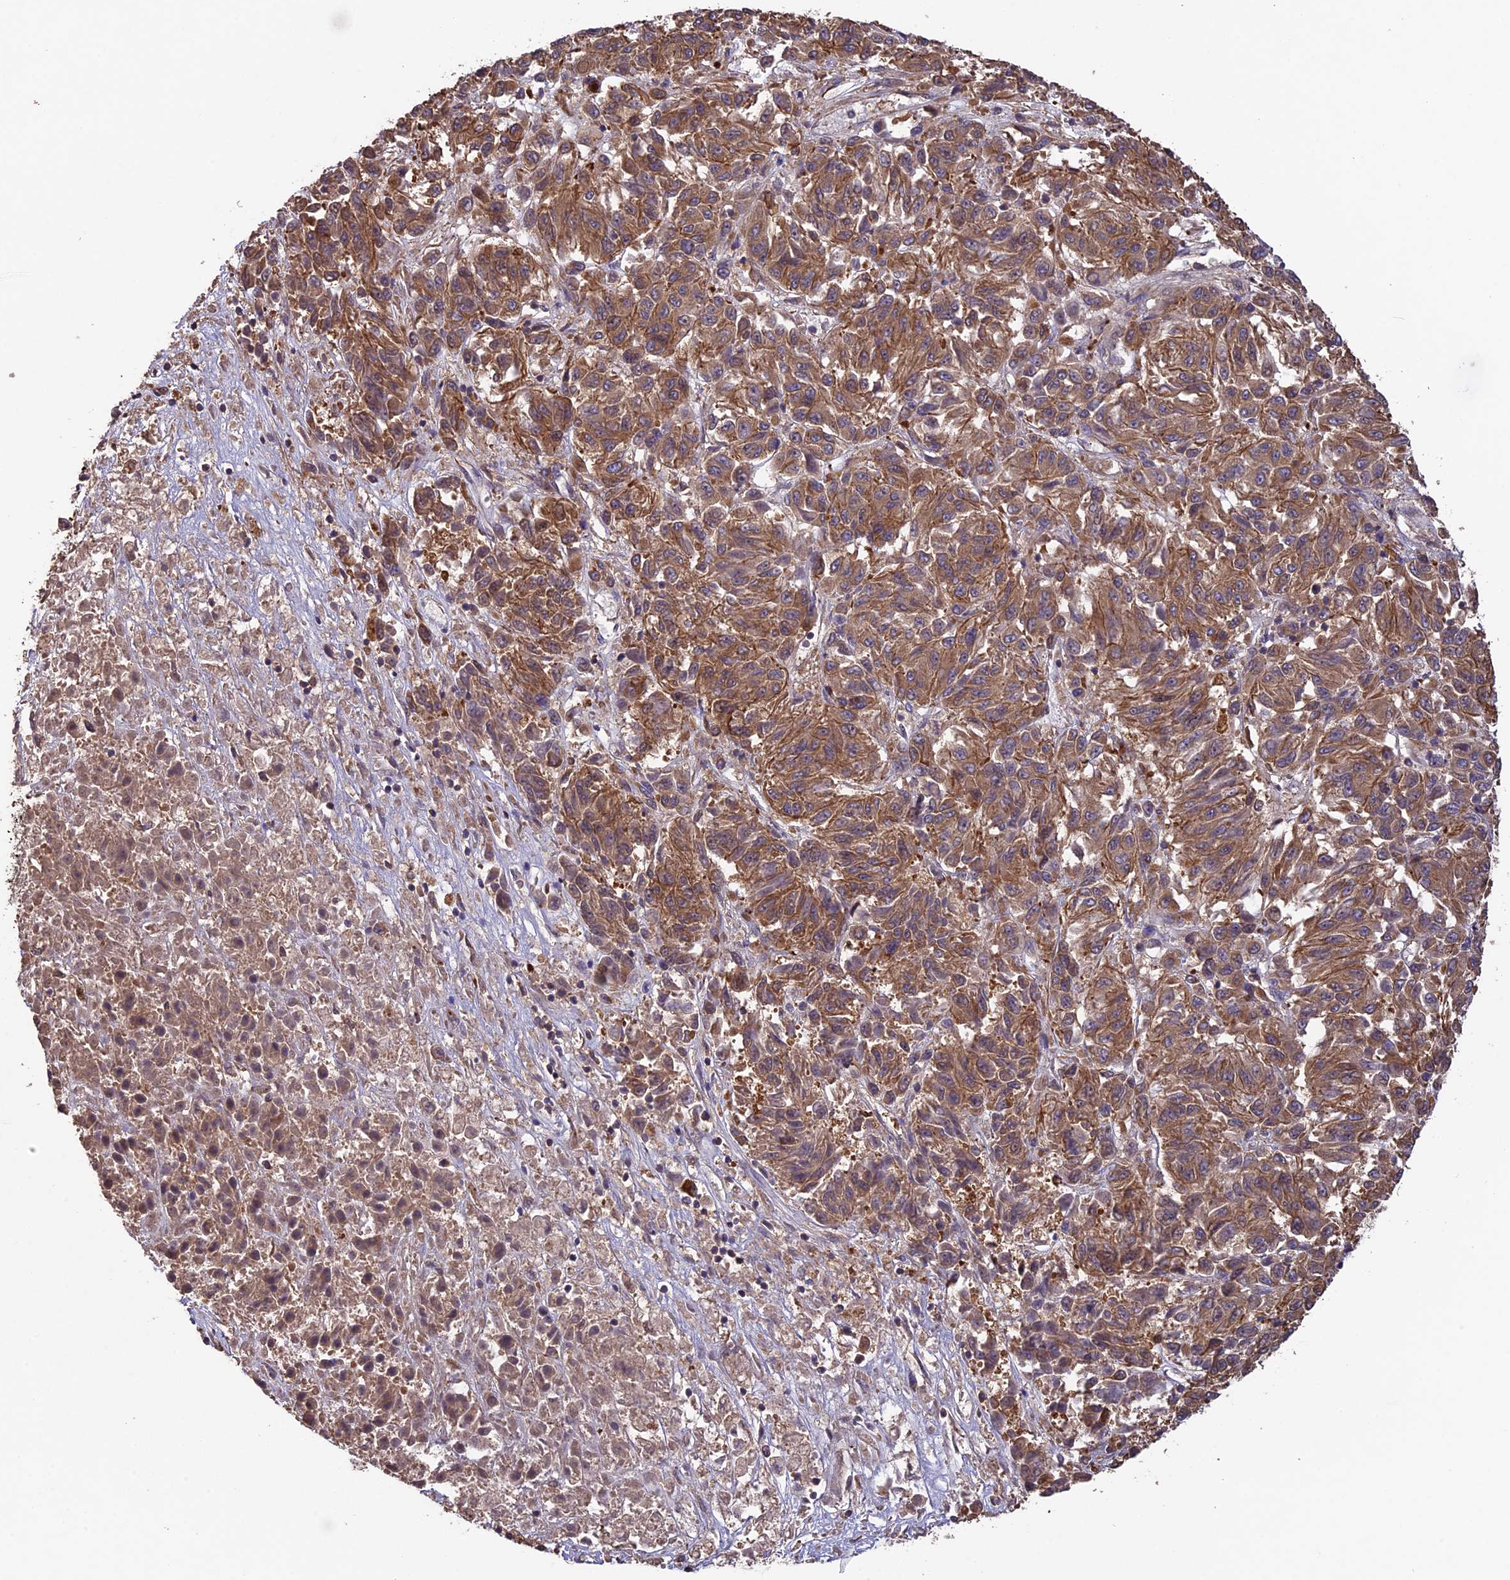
{"staining": {"intensity": "moderate", "quantity": ">75%", "location": "cytoplasmic/membranous"}, "tissue": "melanoma", "cell_type": "Tumor cells", "image_type": "cancer", "snomed": [{"axis": "morphology", "description": "Malignant melanoma, Metastatic site"}, {"axis": "topography", "description": "Lung"}], "caption": "Moderate cytoplasmic/membranous expression for a protein is present in about >75% of tumor cells of malignant melanoma (metastatic site) using immunohistochemistry (IHC).", "gene": "GAS8", "patient": {"sex": "male", "age": 64}}